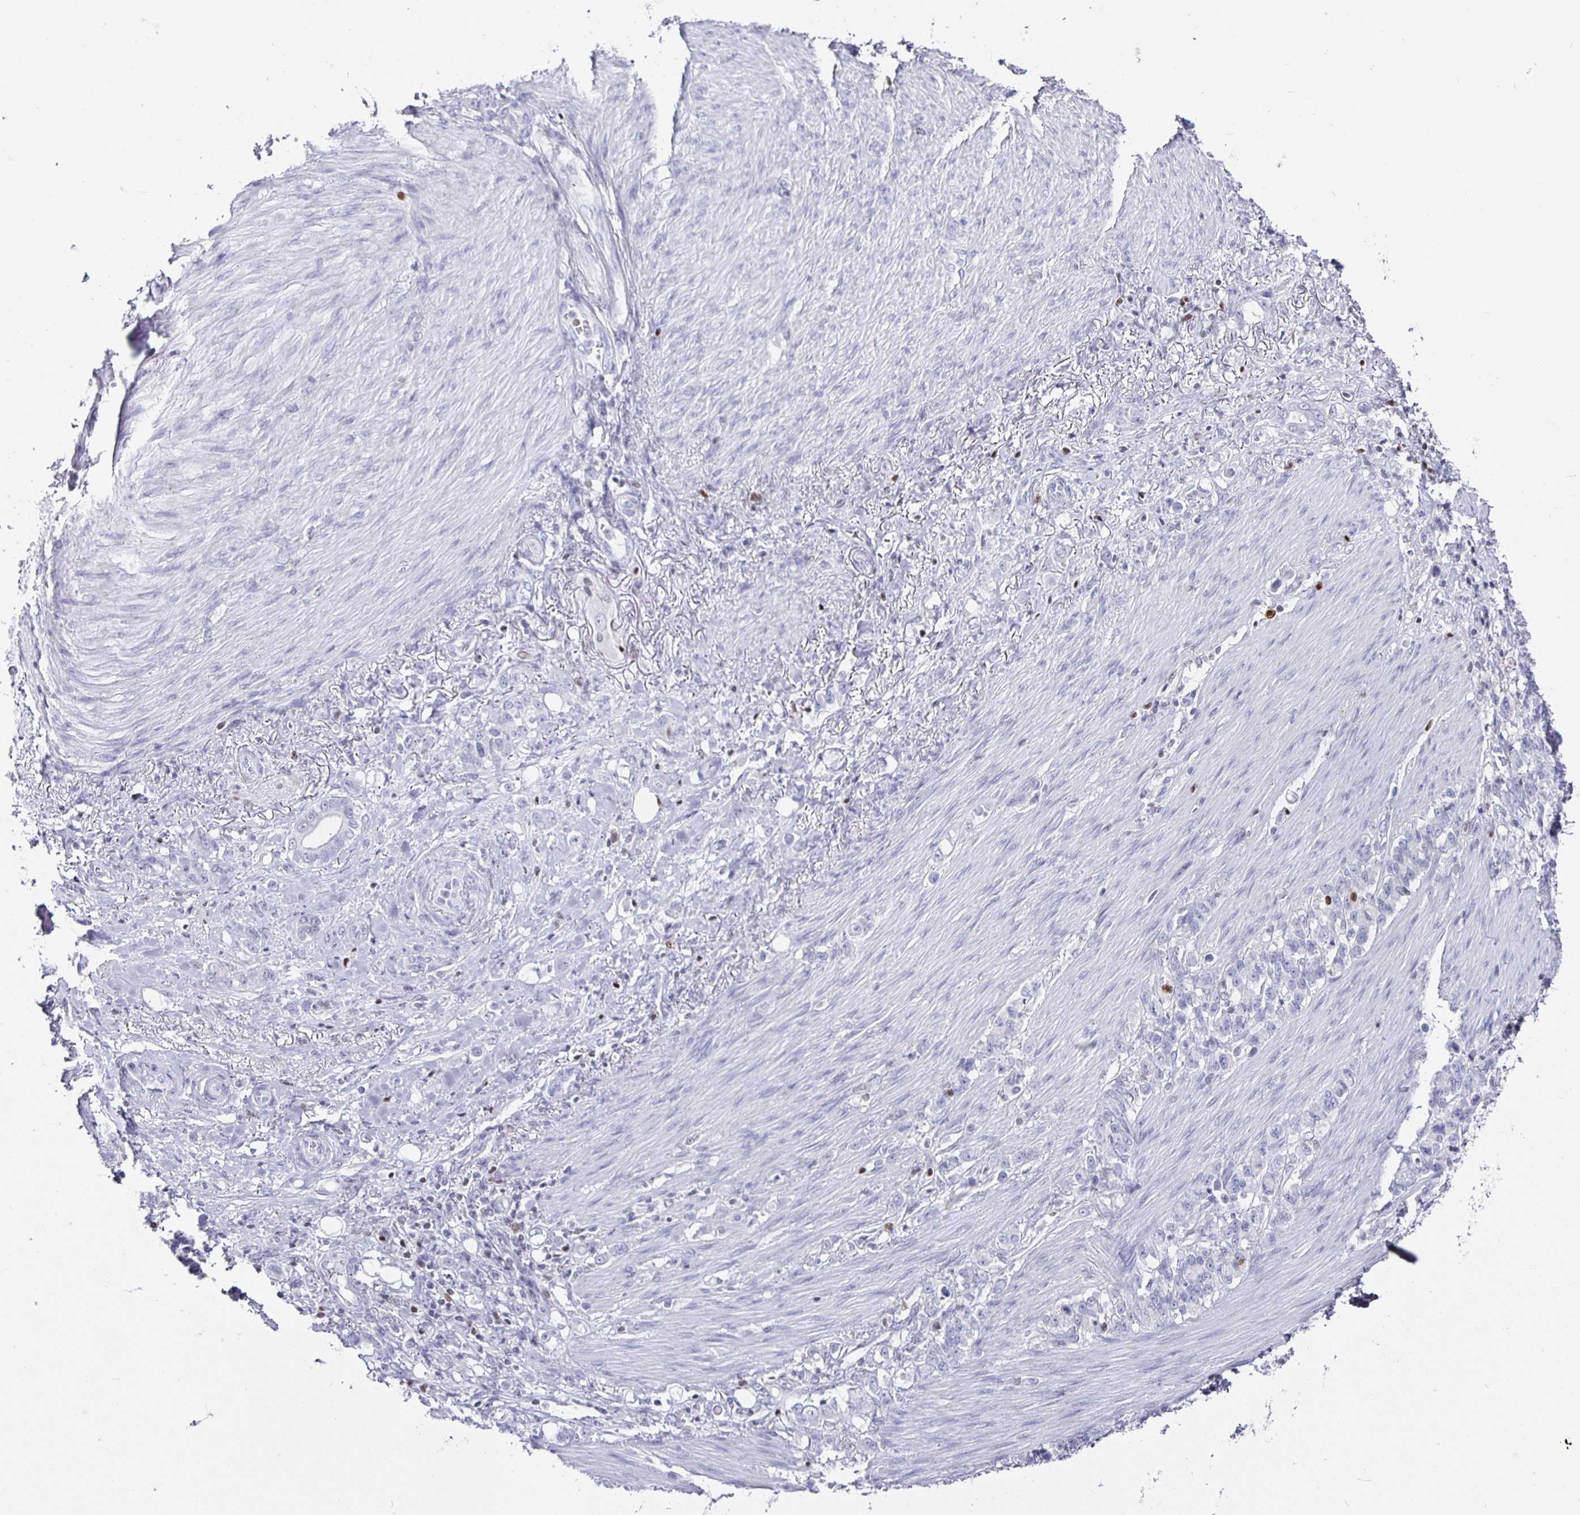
{"staining": {"intensity": "negative", "quantity": "none", "location": "none"}, "tissue": "stomach cancer", "cell_type": "Tumor cells", "image_type": "cancer", "snomed": [{"axis": "morphology", "description": "Adenocarcinoma, NOS"}, {"axis": "topography", "description": "Stomach"}], "caption": "Tumor cells show no significant protein positivity in adenocarcinoma (stomach). (Immunohistochemistry, brightfield microscopy, high magnification).", "gene": "RUNX2", "patient": {"sex": "female", "age": 79}}